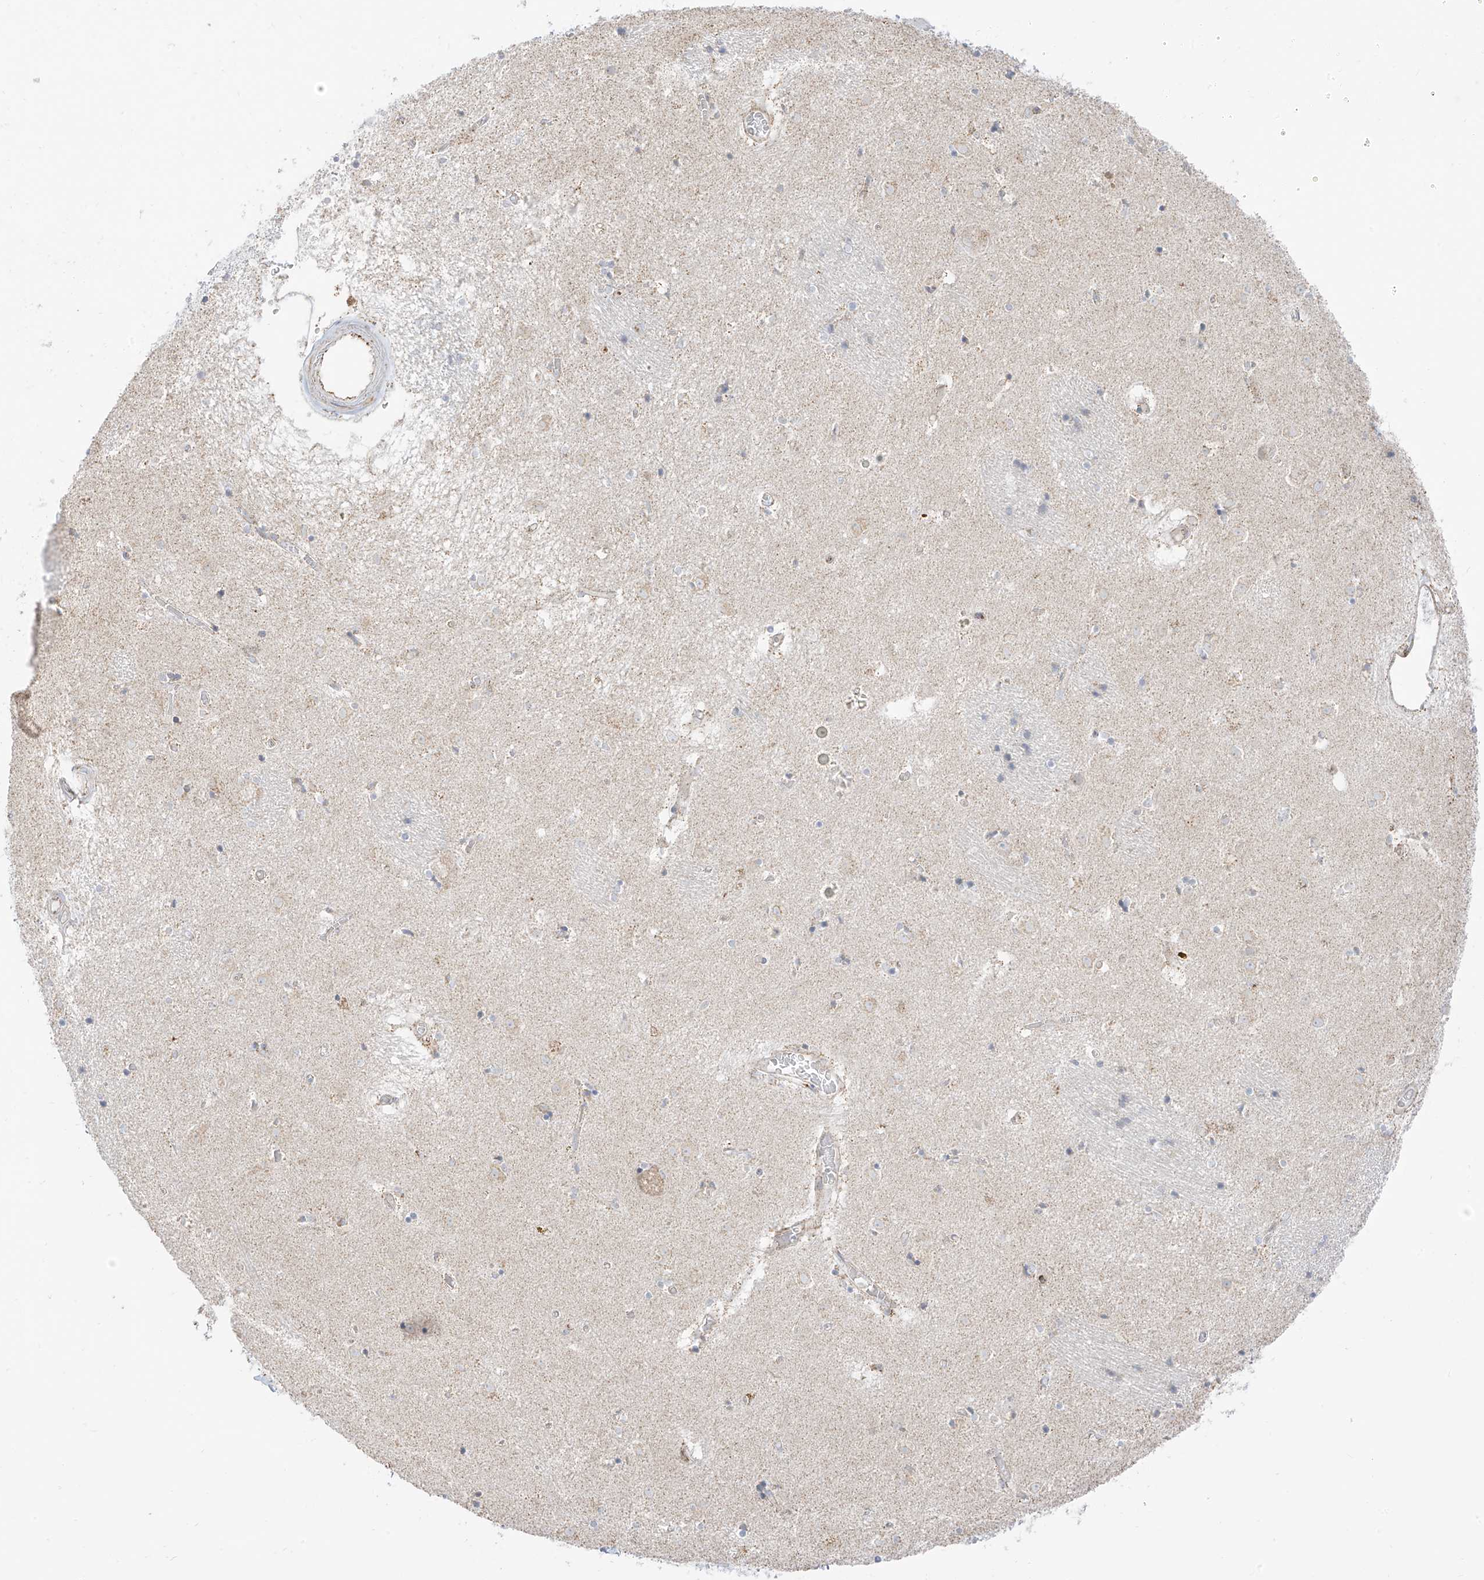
{"staining": {"intensity": "negative", "quantity": "none", "location": "none"}, "tissue": "caudate", "cell_type": "Glial cells", "image_type": "normal", "snomed": [{"axis": "morphology", "description": "Normal tissue, NOS"}, {"axis": "topography", "description": "Lateral ventricle wall"}], "caption": "Human caudate stained for a protein using IHC shows no expression in glial cells.", "gene": "ETHE1", "patient": {"sex": "male", "age": 70}}